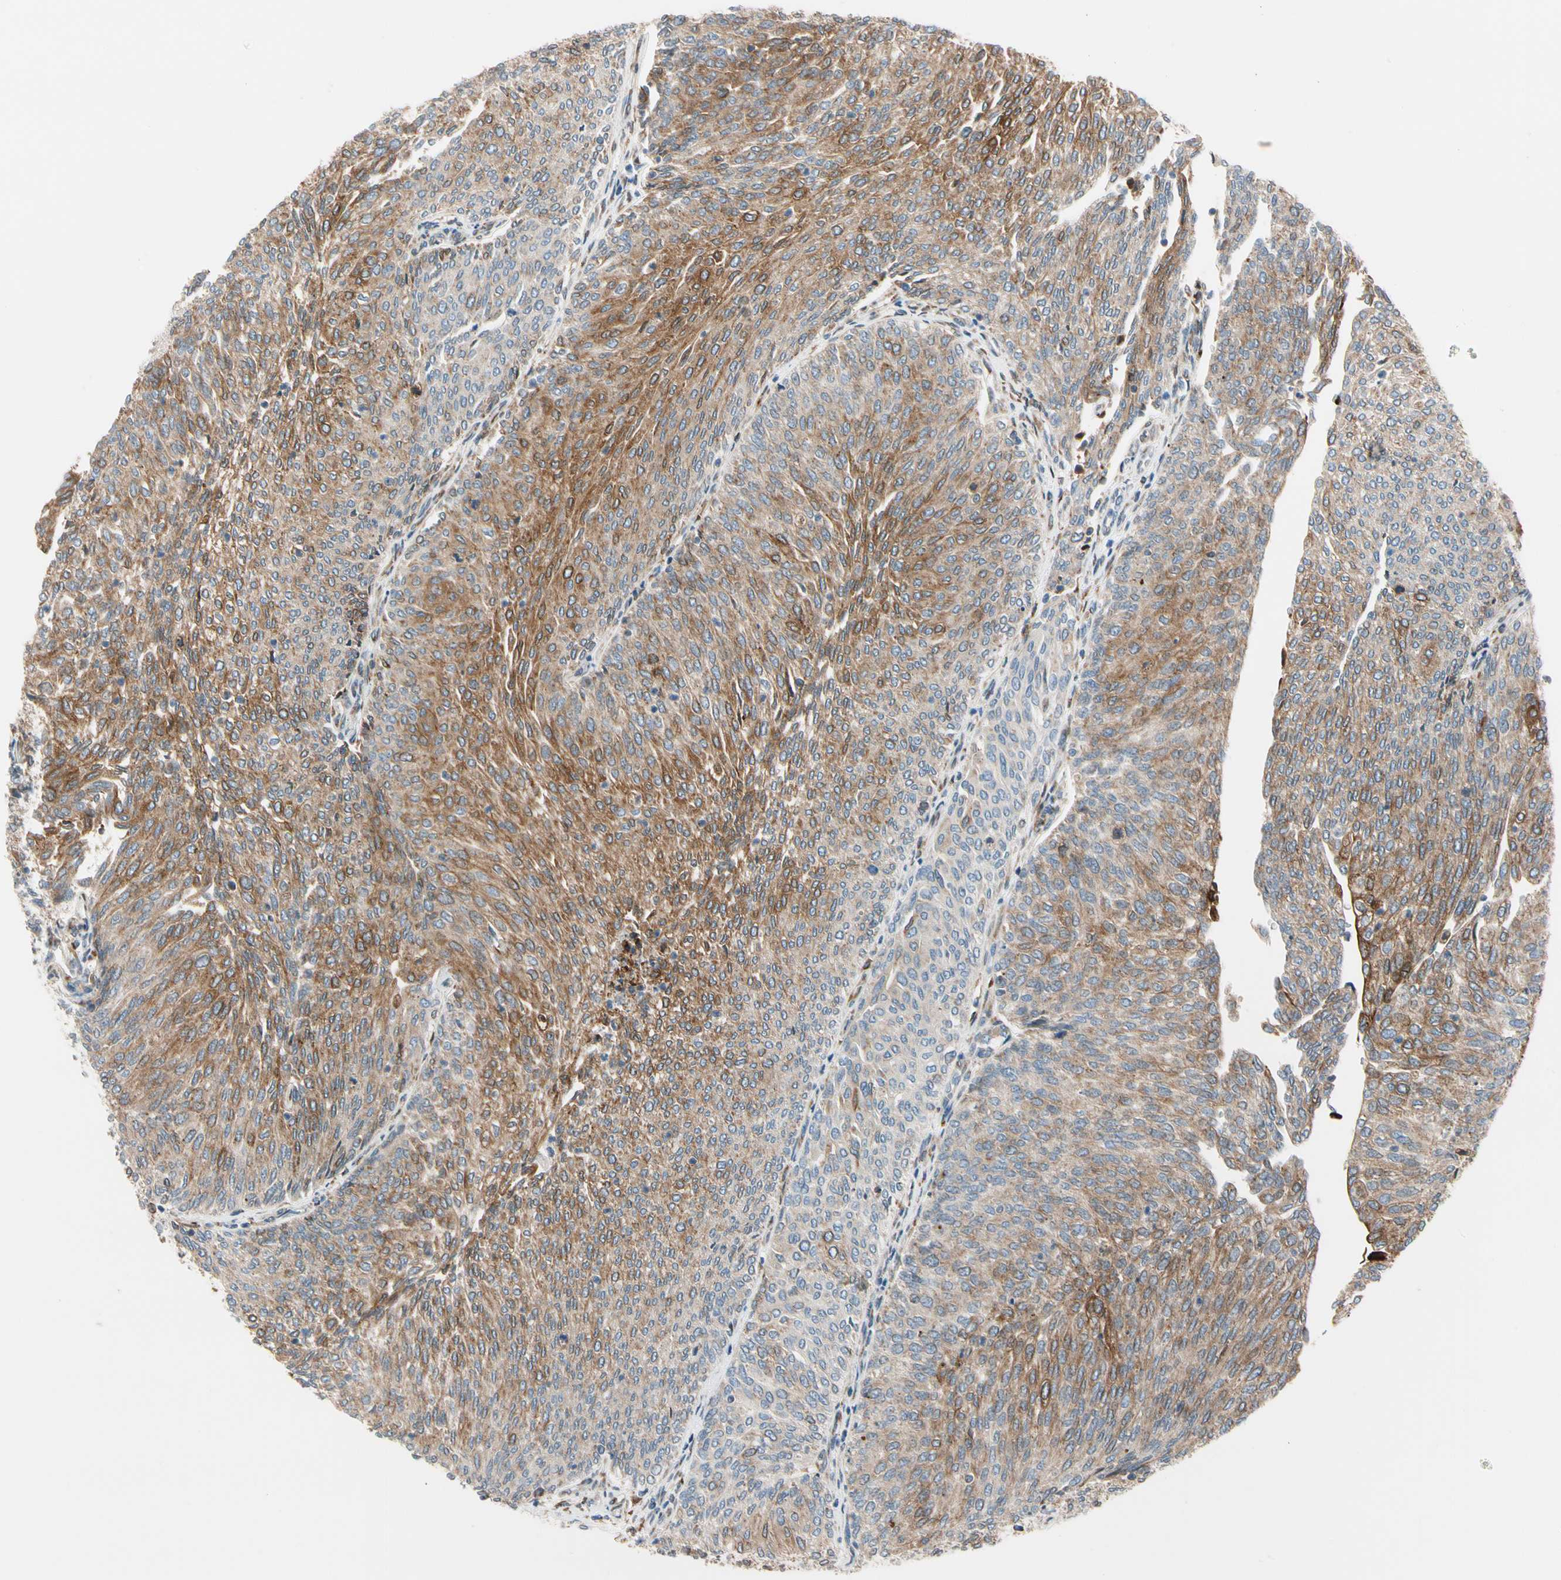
{"staining": {"intensity": "moderate", "quantity": ">75%", "location": "cytoplasmic/membranous"}, "tissue": "urothelial cancer", "cell_type": "Tumor cells", "image_type": "cancer", "snomed": [{"axis": "morphology", "description": "Urothelial carcinoma, Low grade"}, {"axis": "topography", "description": "Urinary bladder"}], "caption": "This is an image of IHC staining of urothelial cancer, which shows moderate expression in the cytoplasmic/membranous of tumor cells.", "gene": "NUCB1", "patient": {"sex": "female", "age": 79}}